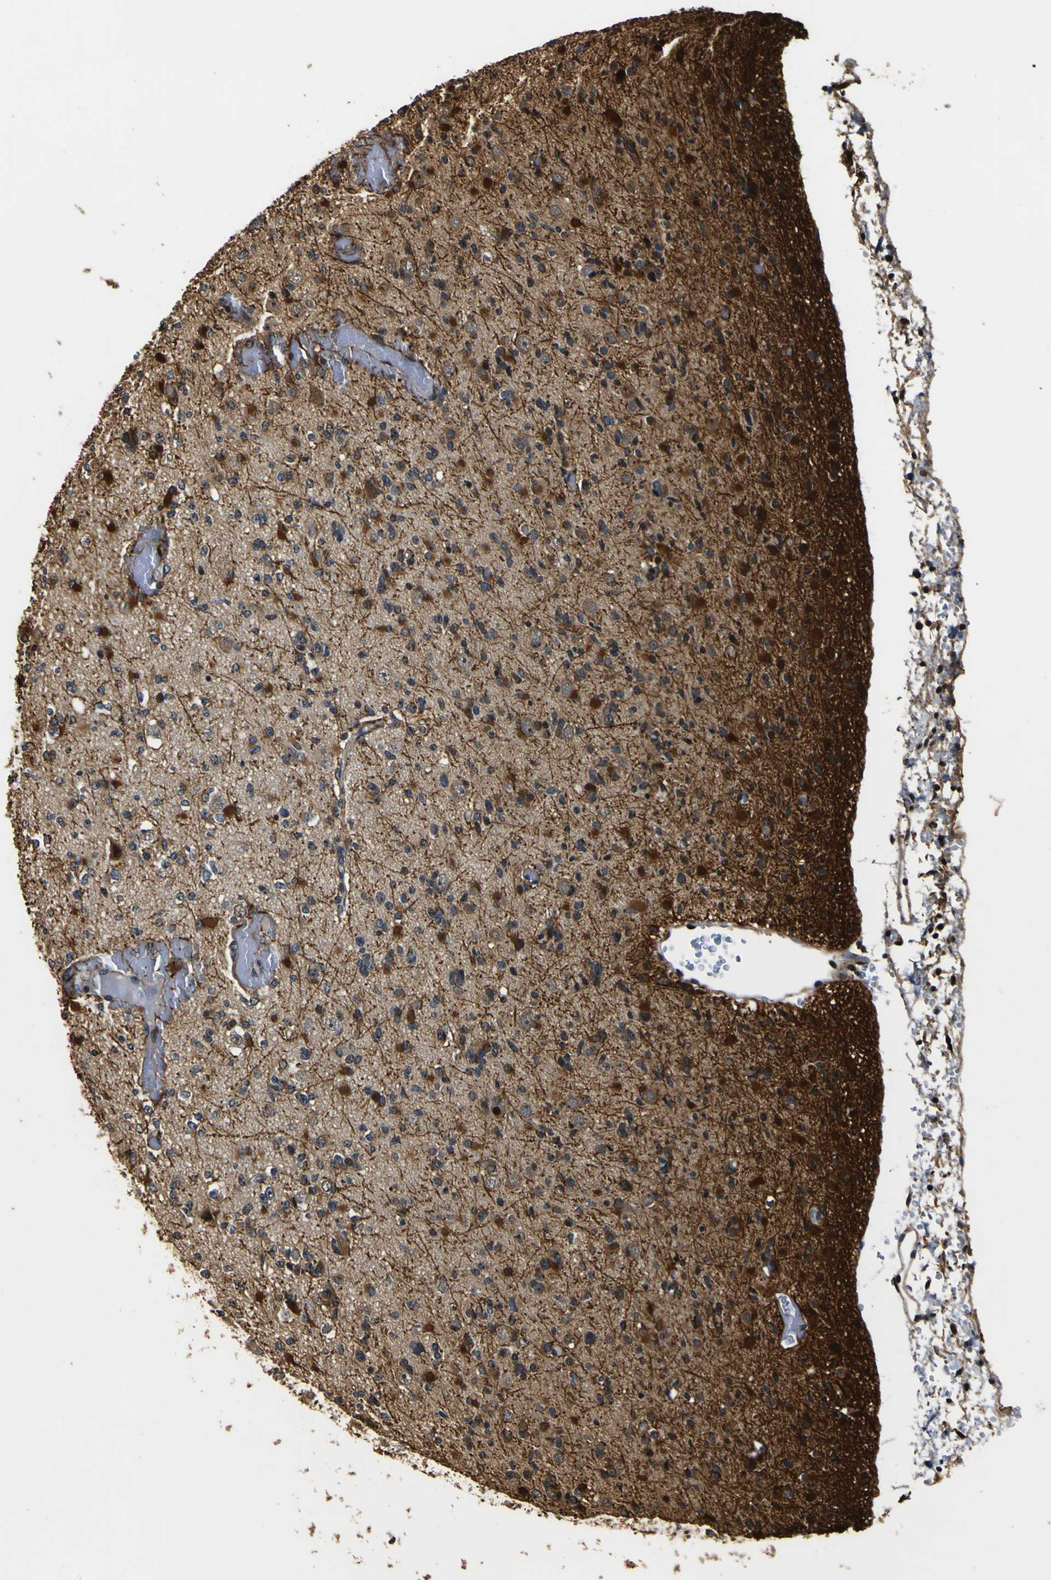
{"staining": {"intensity": "strong", "quantity": "25%-75%", "location": "cytoplasmic/membranous,nuclear"}, "tissue": "glioma", "cell_type": "Tumor cells", "image_type": "cancer", "snomed": [{"axis": "morphology", "description": "Glioma, malignant, Low grade"}, {"axis": "topography", "description": "Brain"}], "caption": "Malignant glioma (low-grade) stained for a protein (brown) displays strong cytoplasmic/membranous and nuclear positive positivity in about 25%-75% of tumor cells.", "gene": "LRP4", "patient": {"sex": "female", "age": 22}}